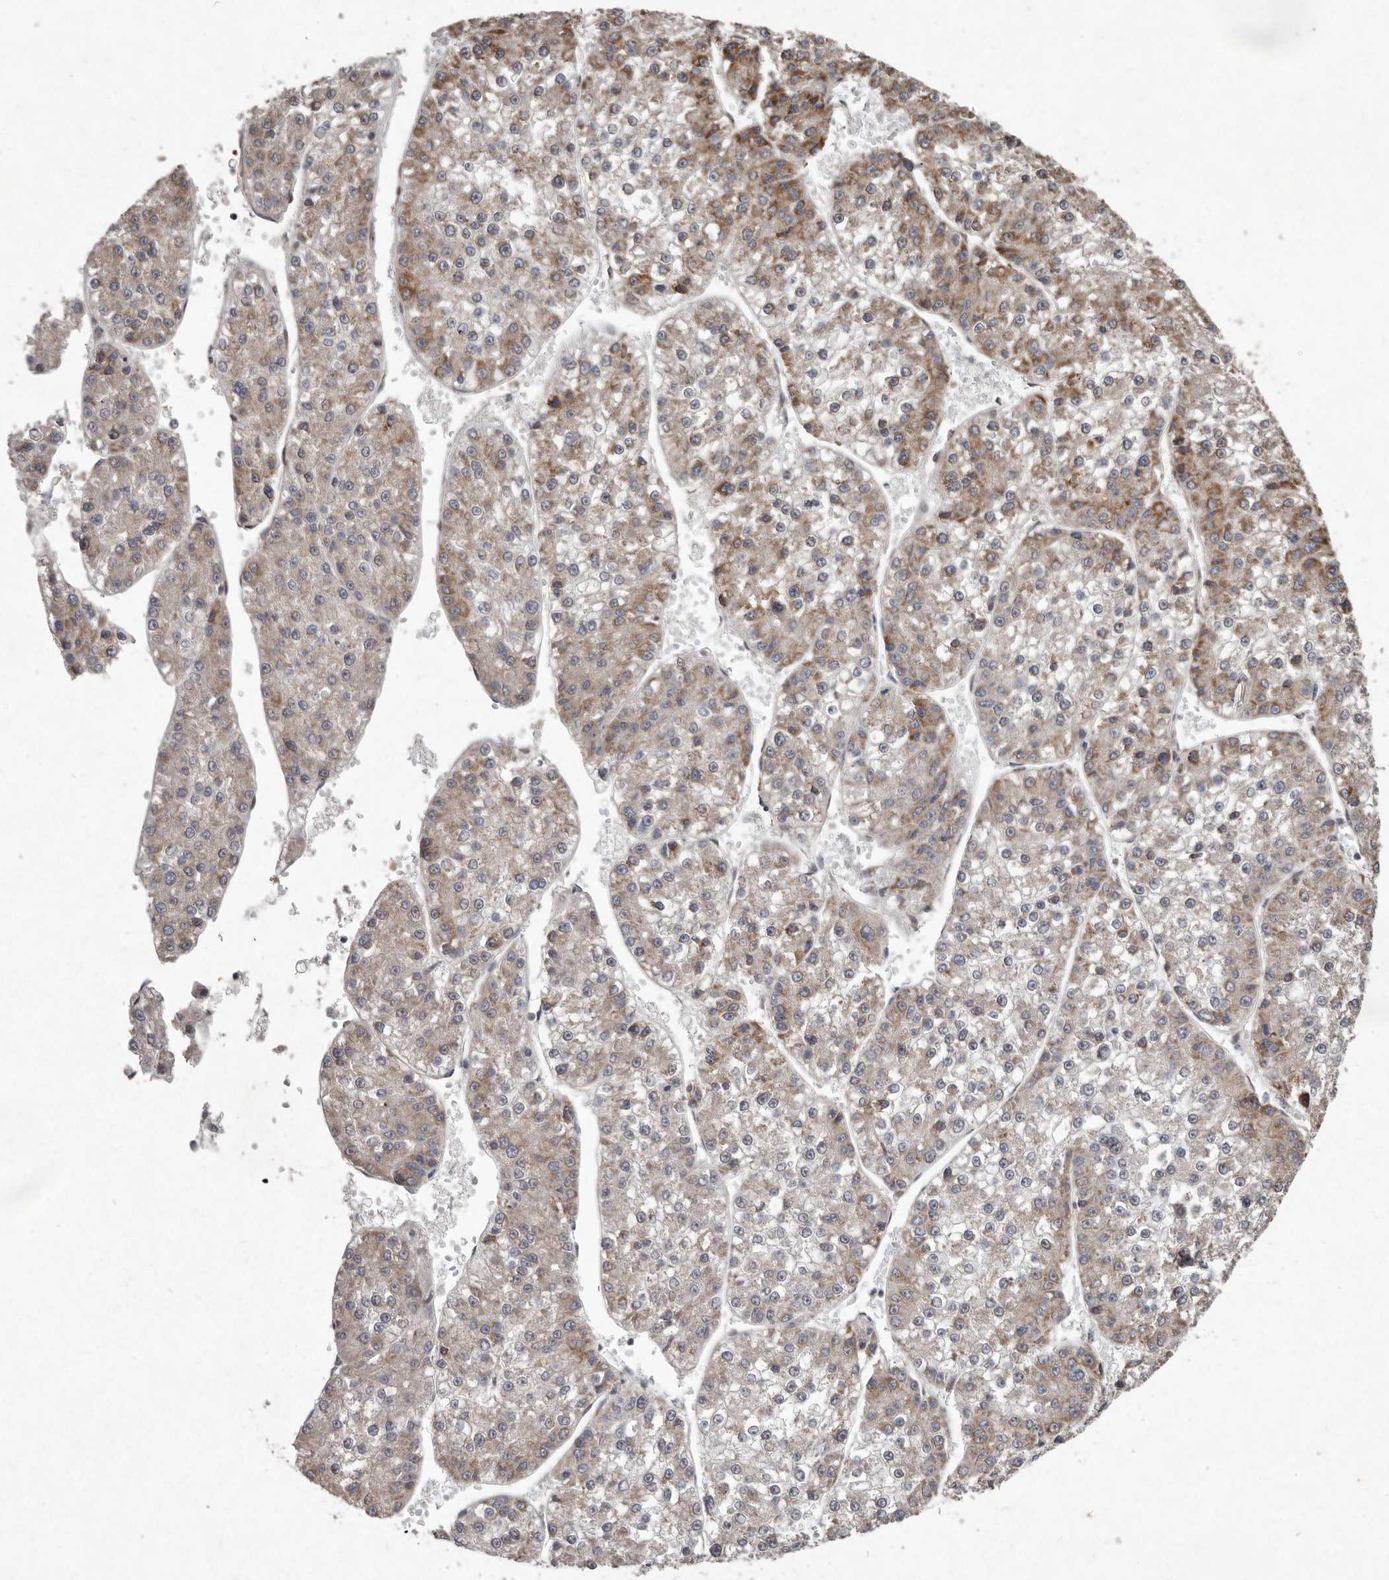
{"staining": {"intensity": "moderate", "quantity": "<25%", "location": "cytoplasmic/membranous"}, "tissue": "liver cancer", "cell_type": "Tumor cells", "image_type": "cancer", "snomed": [{"axis": "morphology", "description": "Carcinoma, Hepatocellular, NOS"}, {"axis": "topography", "description": "Liver"}], "caption": "Immunohistochemical staining of liver cancer exhibits moderate cytoplasmic/membranous protein staining in approximately <25% of tumor cells.", "gene": "LRGUK", "patient": {"sex": "female", "age": 73}}